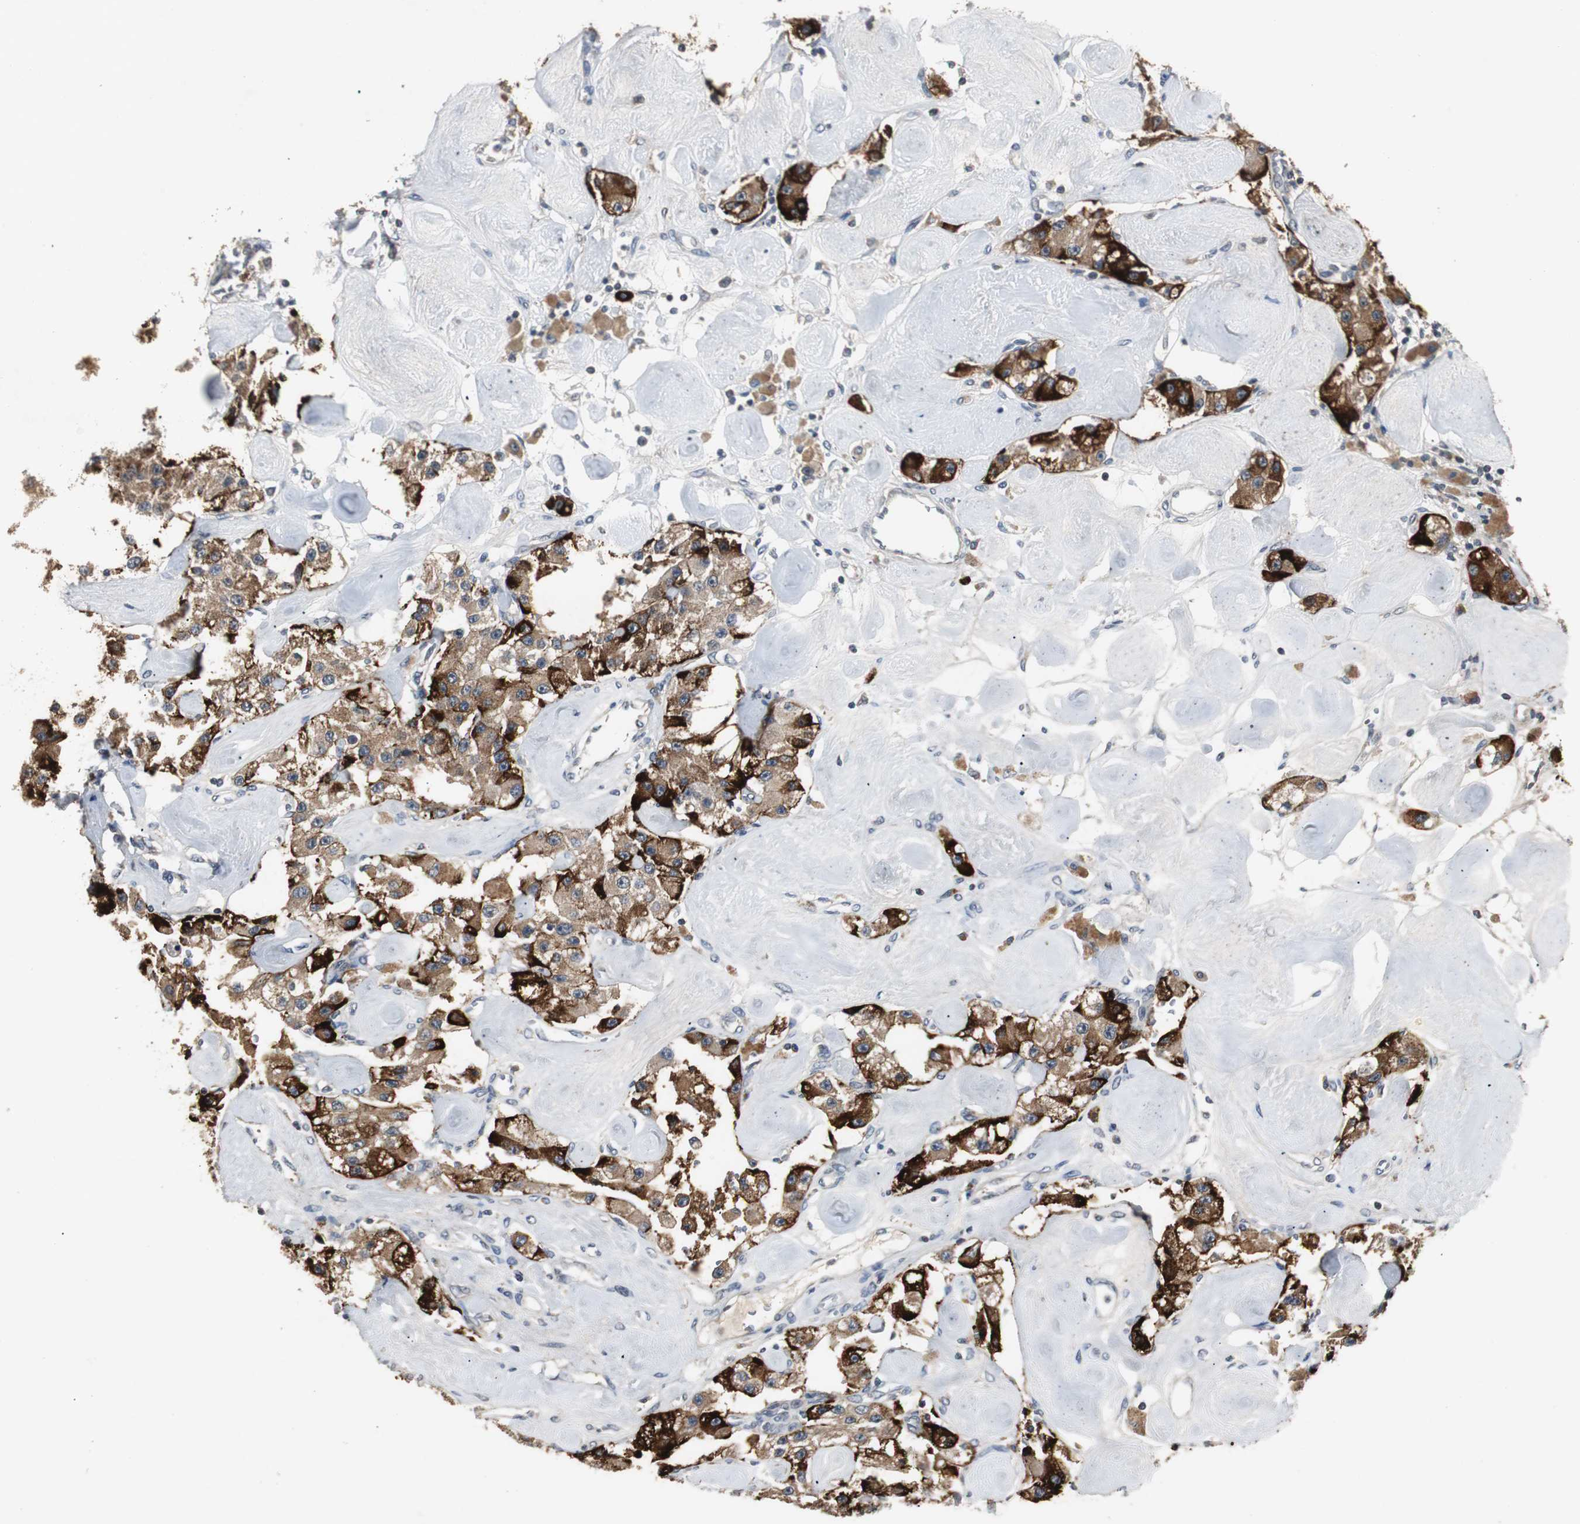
{"staining": {"intensity": "strong", "quantity": ">75%", "location": "cytoplasmic/membranous"}, "tissue": "carcinoid", "cell_type": "Tumor cells", "image_type": "cancer", "snomed": [{"axis": "morphology", "description": "Carcinoid, malignant, NOS"}, {"axis": "topography", "description": "Pancreas"}], "caption": "IHC (DAB) staining of human carcinoid reveals strong cytoplasmic/membranous protein expression in about >75% of tumor cells.", "gene": "PTPRN2", "patient": {"sex": "male", "age": 41}}